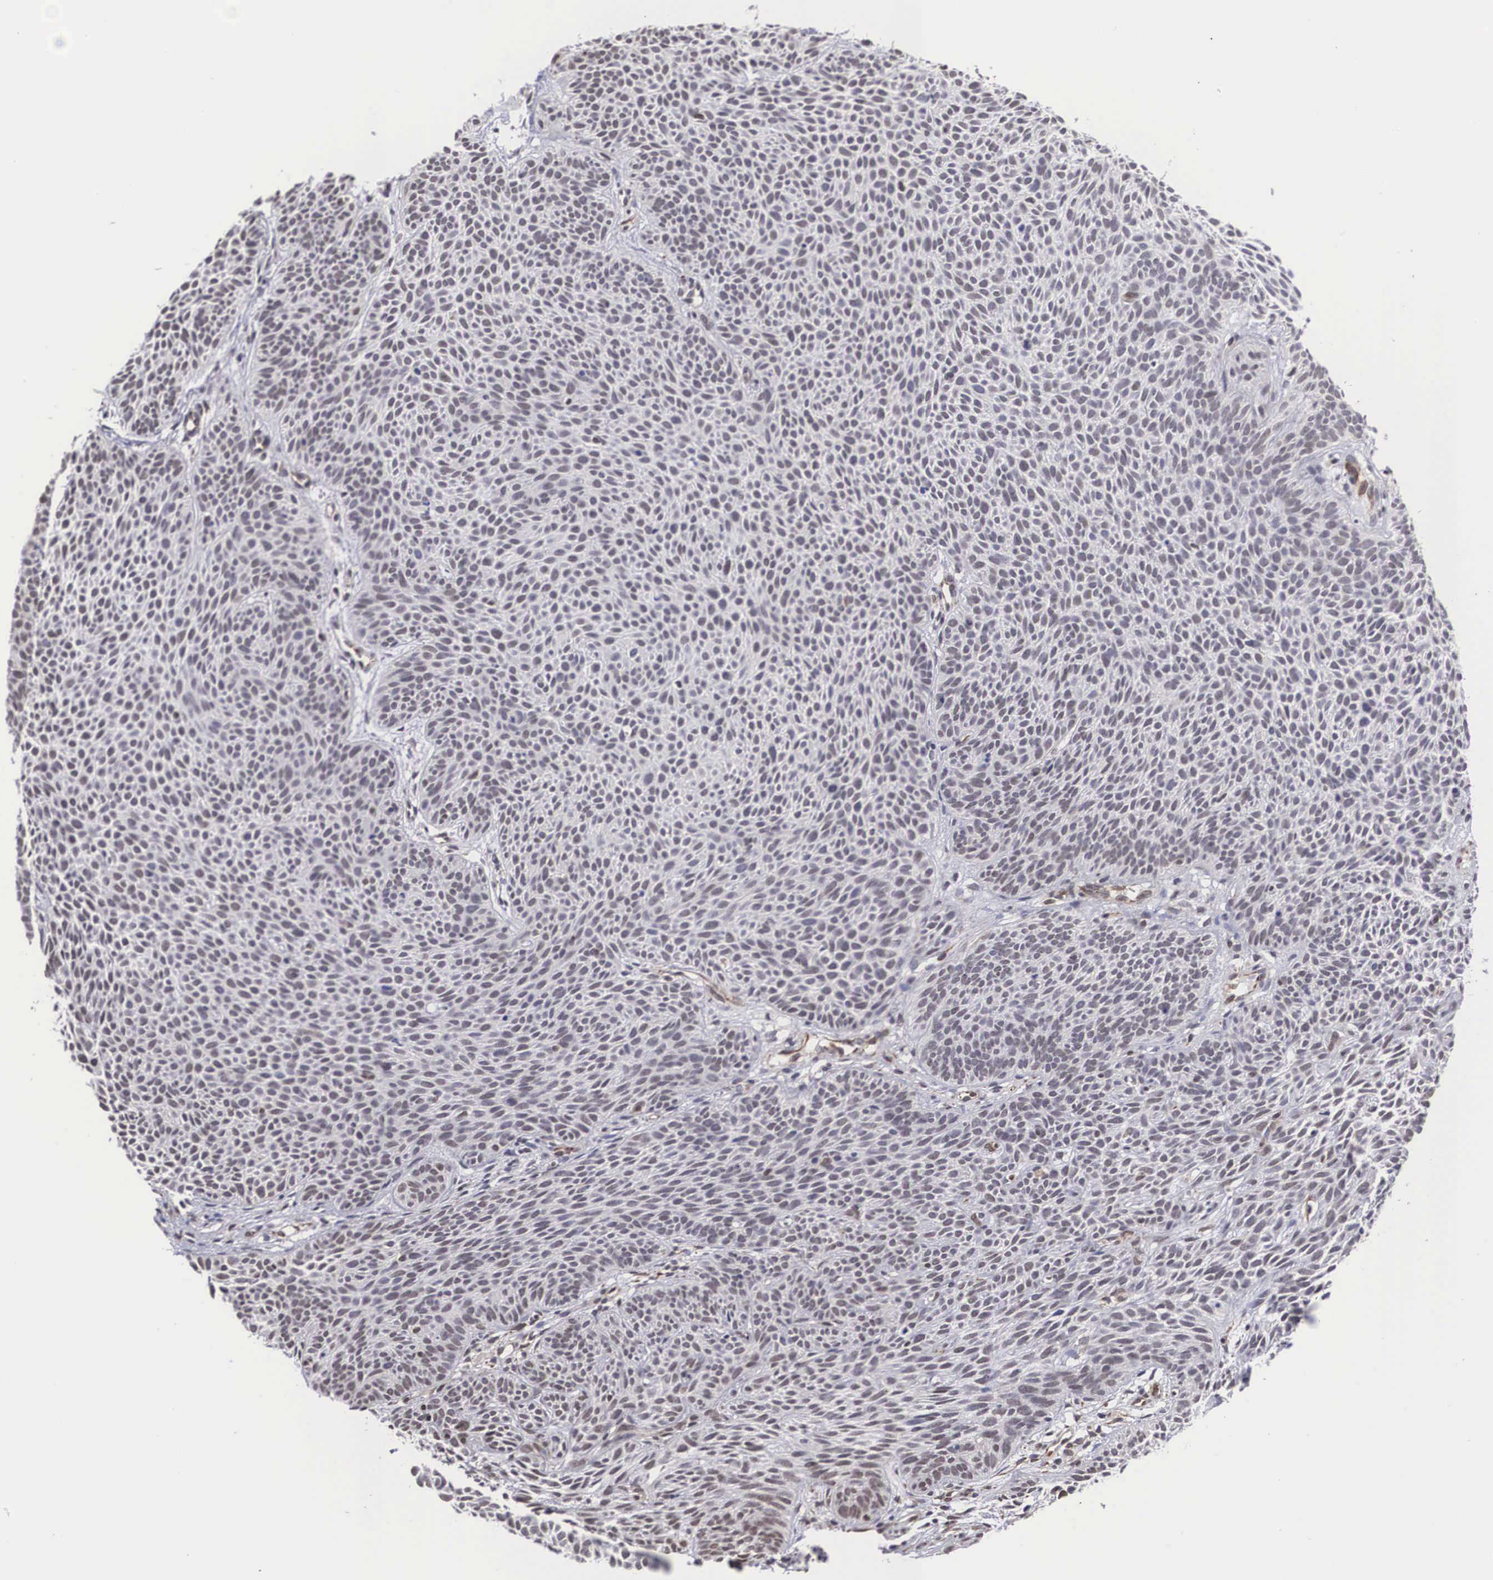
{"staining": {"intensity": "negative", "quantity": "none", "location": "none"}, "tissue": "skin cancer", "cell_type": "Tumor cells", "image_type": "cancer", "snomed": [{"axis": "morphology", "description": "Basal cell carcinoma"}, {"axis": "topography", "description": "Skin"}], "caption": "This is a image of IHC staining of basal cell carcinoma (skin), which shows no staining in tumor cells.", "gene": "MORC2", "patient": {"sex": "male", "age": 84}}